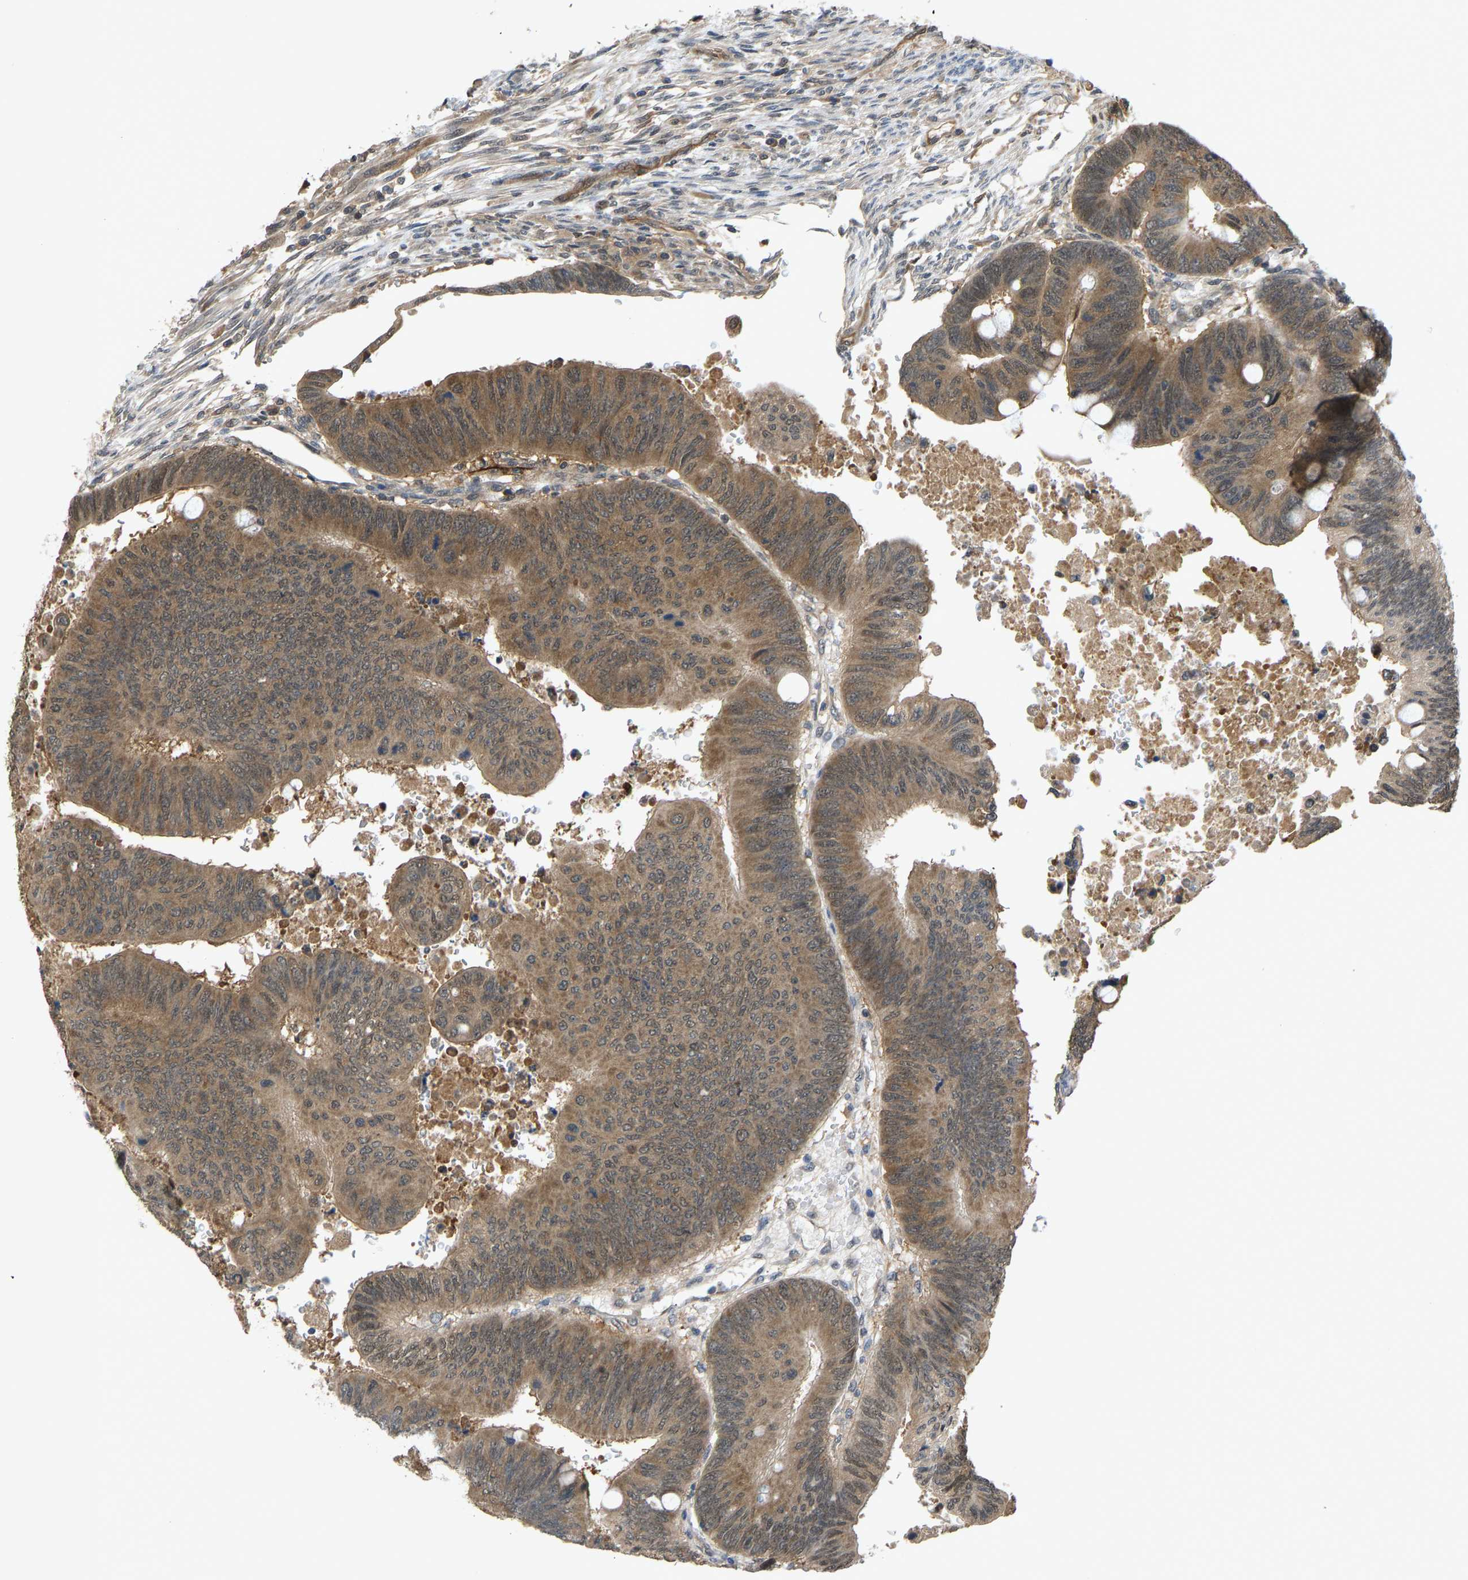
{"staining": {"intensity": "moderate", "quantity": ">75%", "location": "cytoplasmic/membranous"}, "tissue": "colorectal cancer", "cell_type": "Tumor cells", "image_type": "cancer", "snomed": [{"axis": "morphology", "description": "Normal tissue, NOS"}, {"axis": "morphology", "description": "Adenocarcinoma, NOS"}, {"axis": "topography", "description": "Rectum"}, {"axis": "topography", "description": "Peripheral nerve tissue"}], "caption": "Immunohistochemical staining of adenocarcinoma (colorectal) reveals medium levels of moderate cytoplasmic/membranous protein positivity in about >75% of tumor cells.", "gene": "CCT8", "patient": {"sex": "male", "age": 92}}